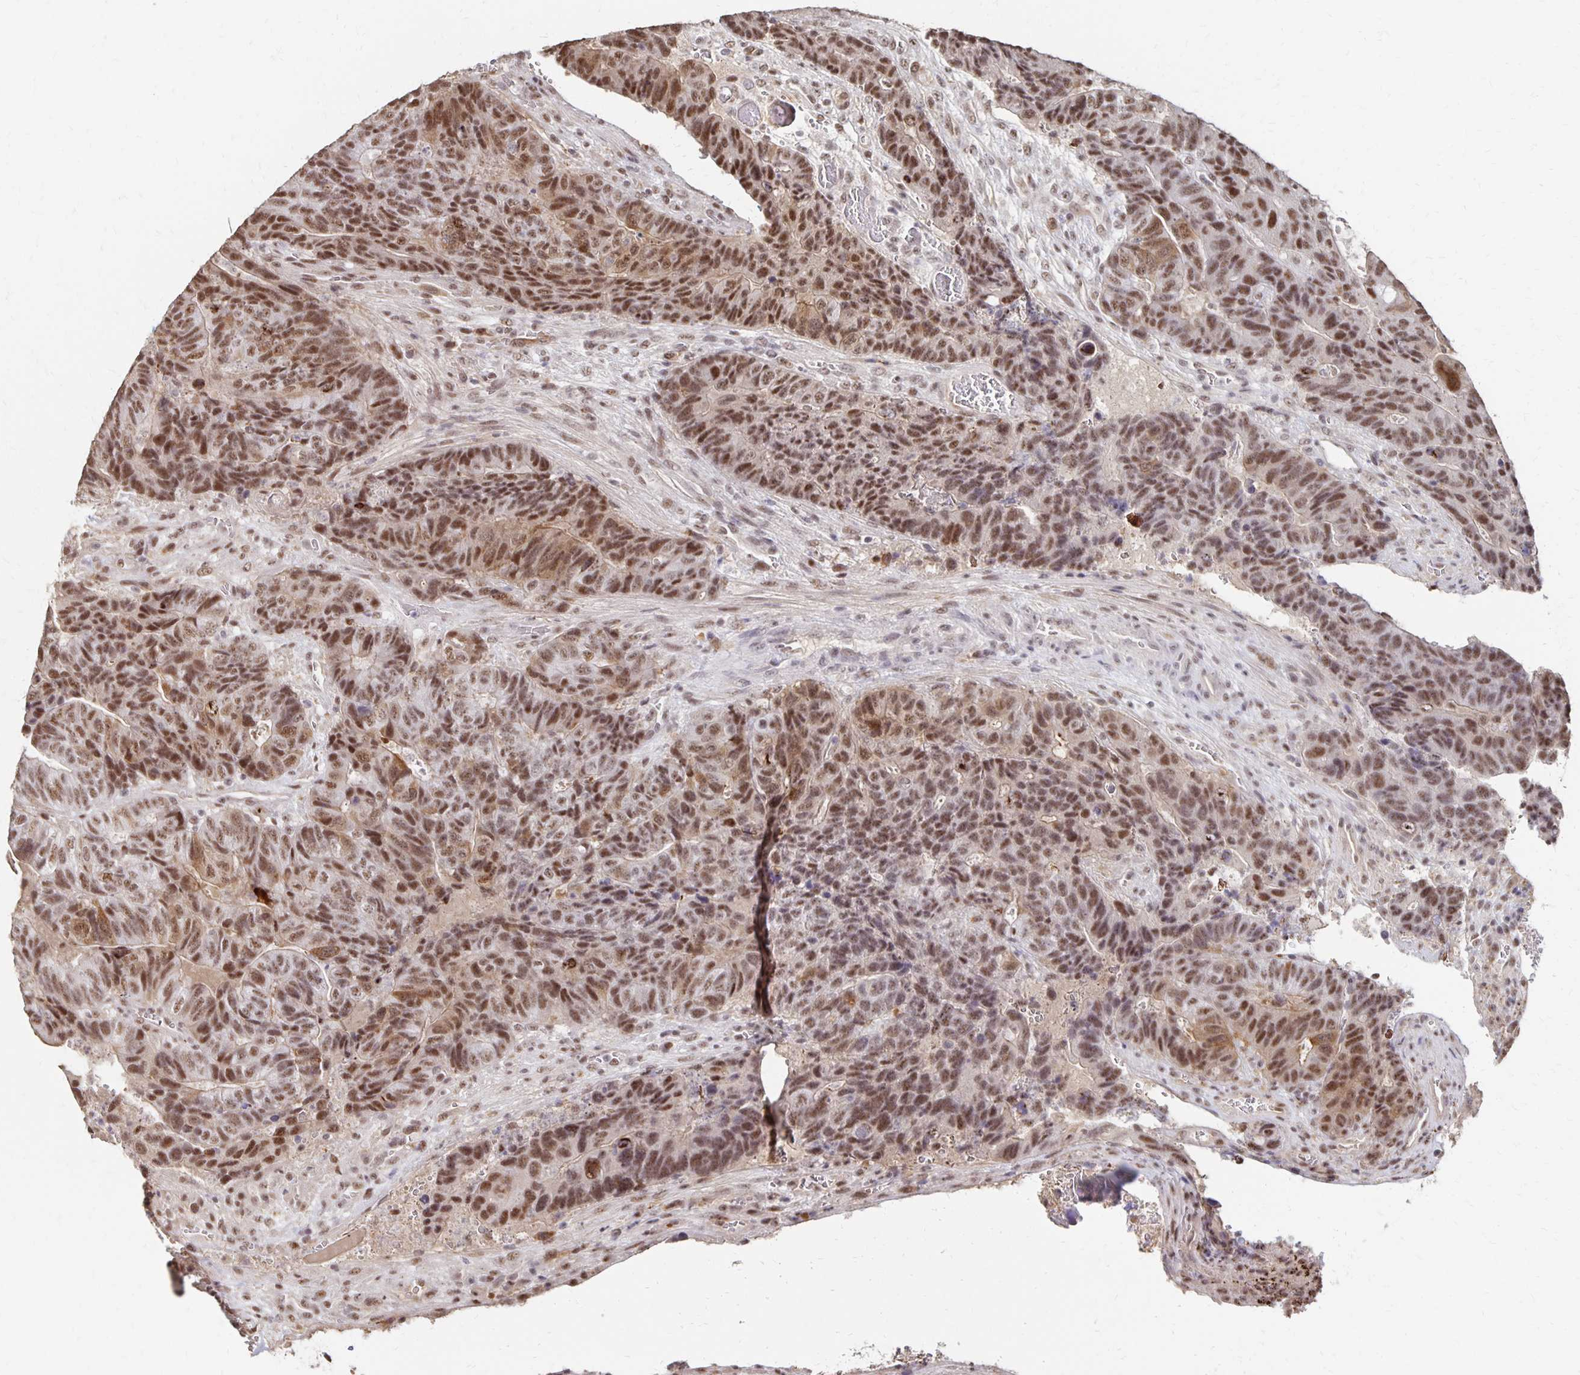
{"staining": {"intensity": "moderate", "quantity": ">75%", "location": "nuclear"}, "tissue": "colorectal cancer", "cell_type": "Tumor cells", "image_type": "cancer", "snomed": [{"axis": "morphology", "description": "Normal tissue, NOS"}, {"axis": "morphology", "description": "Adenocarcinoma, NOS"}, {"axis": "topography", "description": "Colon"}], "caption": "High-power microscopy captured an IHC photomicrograph of colorectal cancer, revealing moderate nuclear positivity in approximately >75% of tumor cells. The protein is shown in brown color, while the nuclei are stained blue.", "gene": "CLASRP", "patient": {"sex": "female", "age": 48}}